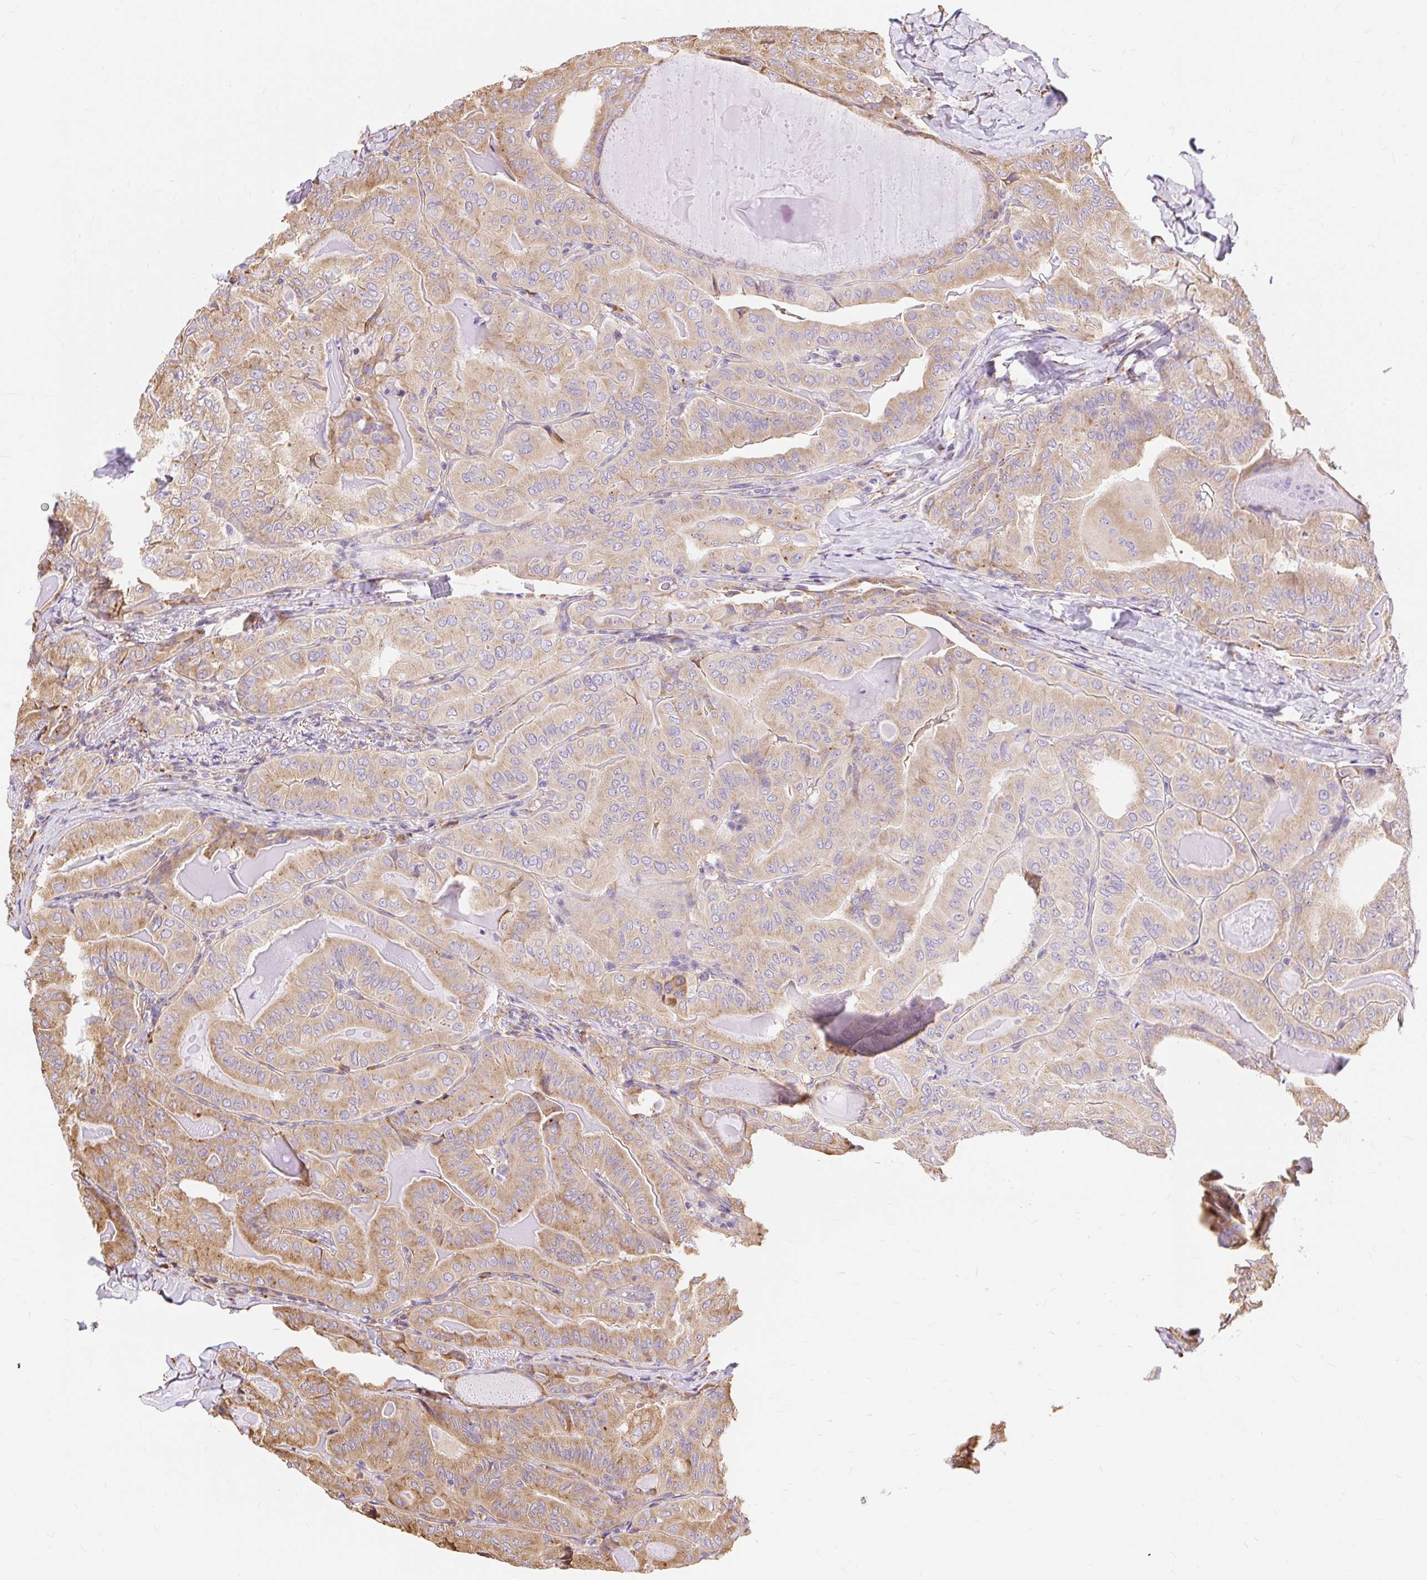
{"staining": {"intensity": "moderate", "quantity": ">75%", "location": "cytoplasmic/membranous"}, "tissue": "thyroid cancer", "cell_type": "Tumor cells", "image_type": "cancer", "snomed": [{"axis": "morphology", "description": "Papillary adenocarcinoma, NOS"}, {"axis": "topography", "description": "Thyroid gland"}], "caption": "Immunohistochemical staining of human papillary adenocarcinoma (thyroid) demonstrates medium levels of moderate cytoplasmic/membranous protein staining in about >75% of tumor cells.", "gene": "RPS17", "patient": {"sex": "female", "age": 68}}